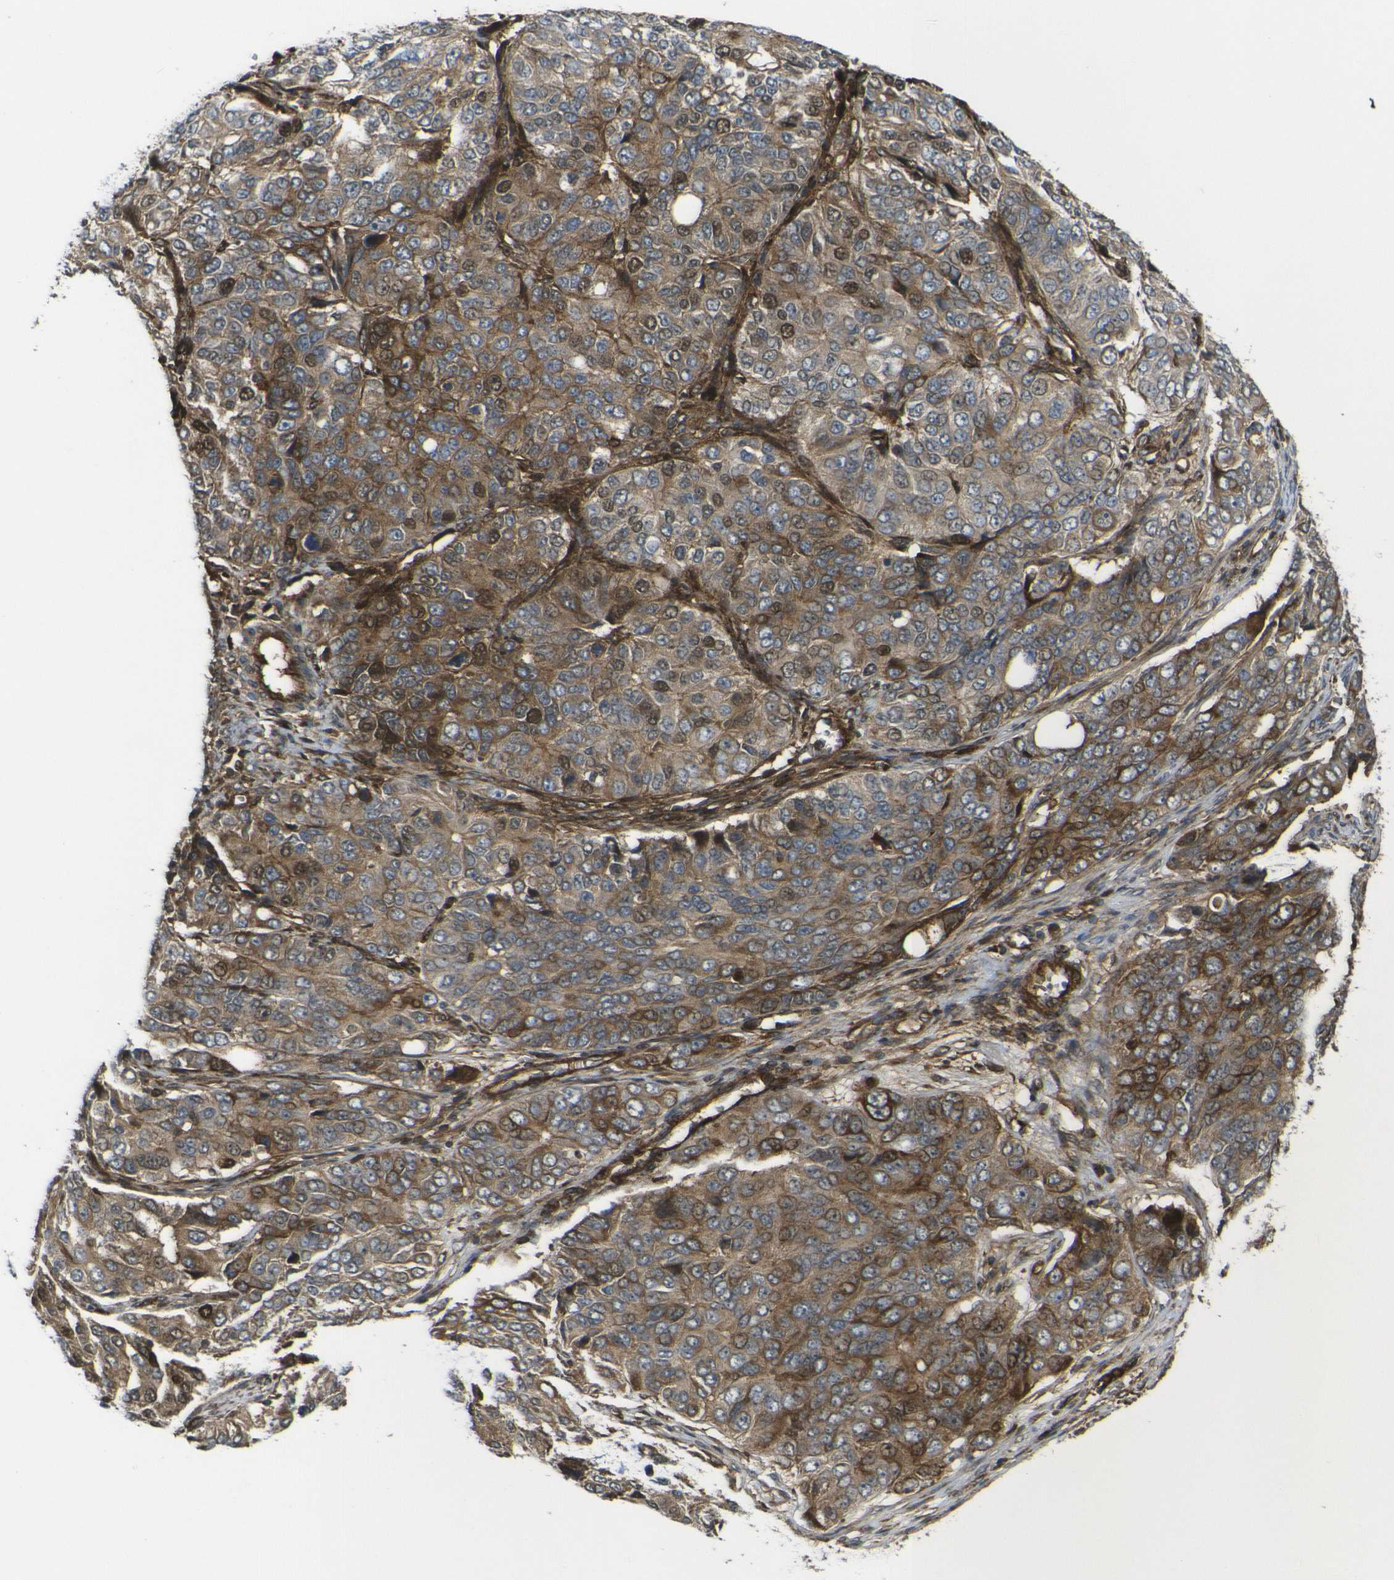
{"staining": {"intensity": "moderate", "quantity": ">75%", "location": "cytoplasmic/membranous,nuclear"}, "tissue": "ovarian cancer", "cell_type": "Tumor cells", "image_type": "cancer", "snomed": [{"axis": "morphology", "description": "Carcinoma, endometroid"}, {"axis": "topography", "description": "Ovary"}], "caption": "Immunohistochemical staining of human ovarian cancer shows moderate cytoplasmic/membranous and nuclear protein positivity in approximately >75% of tumor cells. The protein is stained brown, and the nuclei are stained in blue (DAB (3,3'-diaminobenzidine) IHC with brightfield microscopy, high magnification).", "gene": "ECE1", "patient": {"sex": "female", "age": 51}}